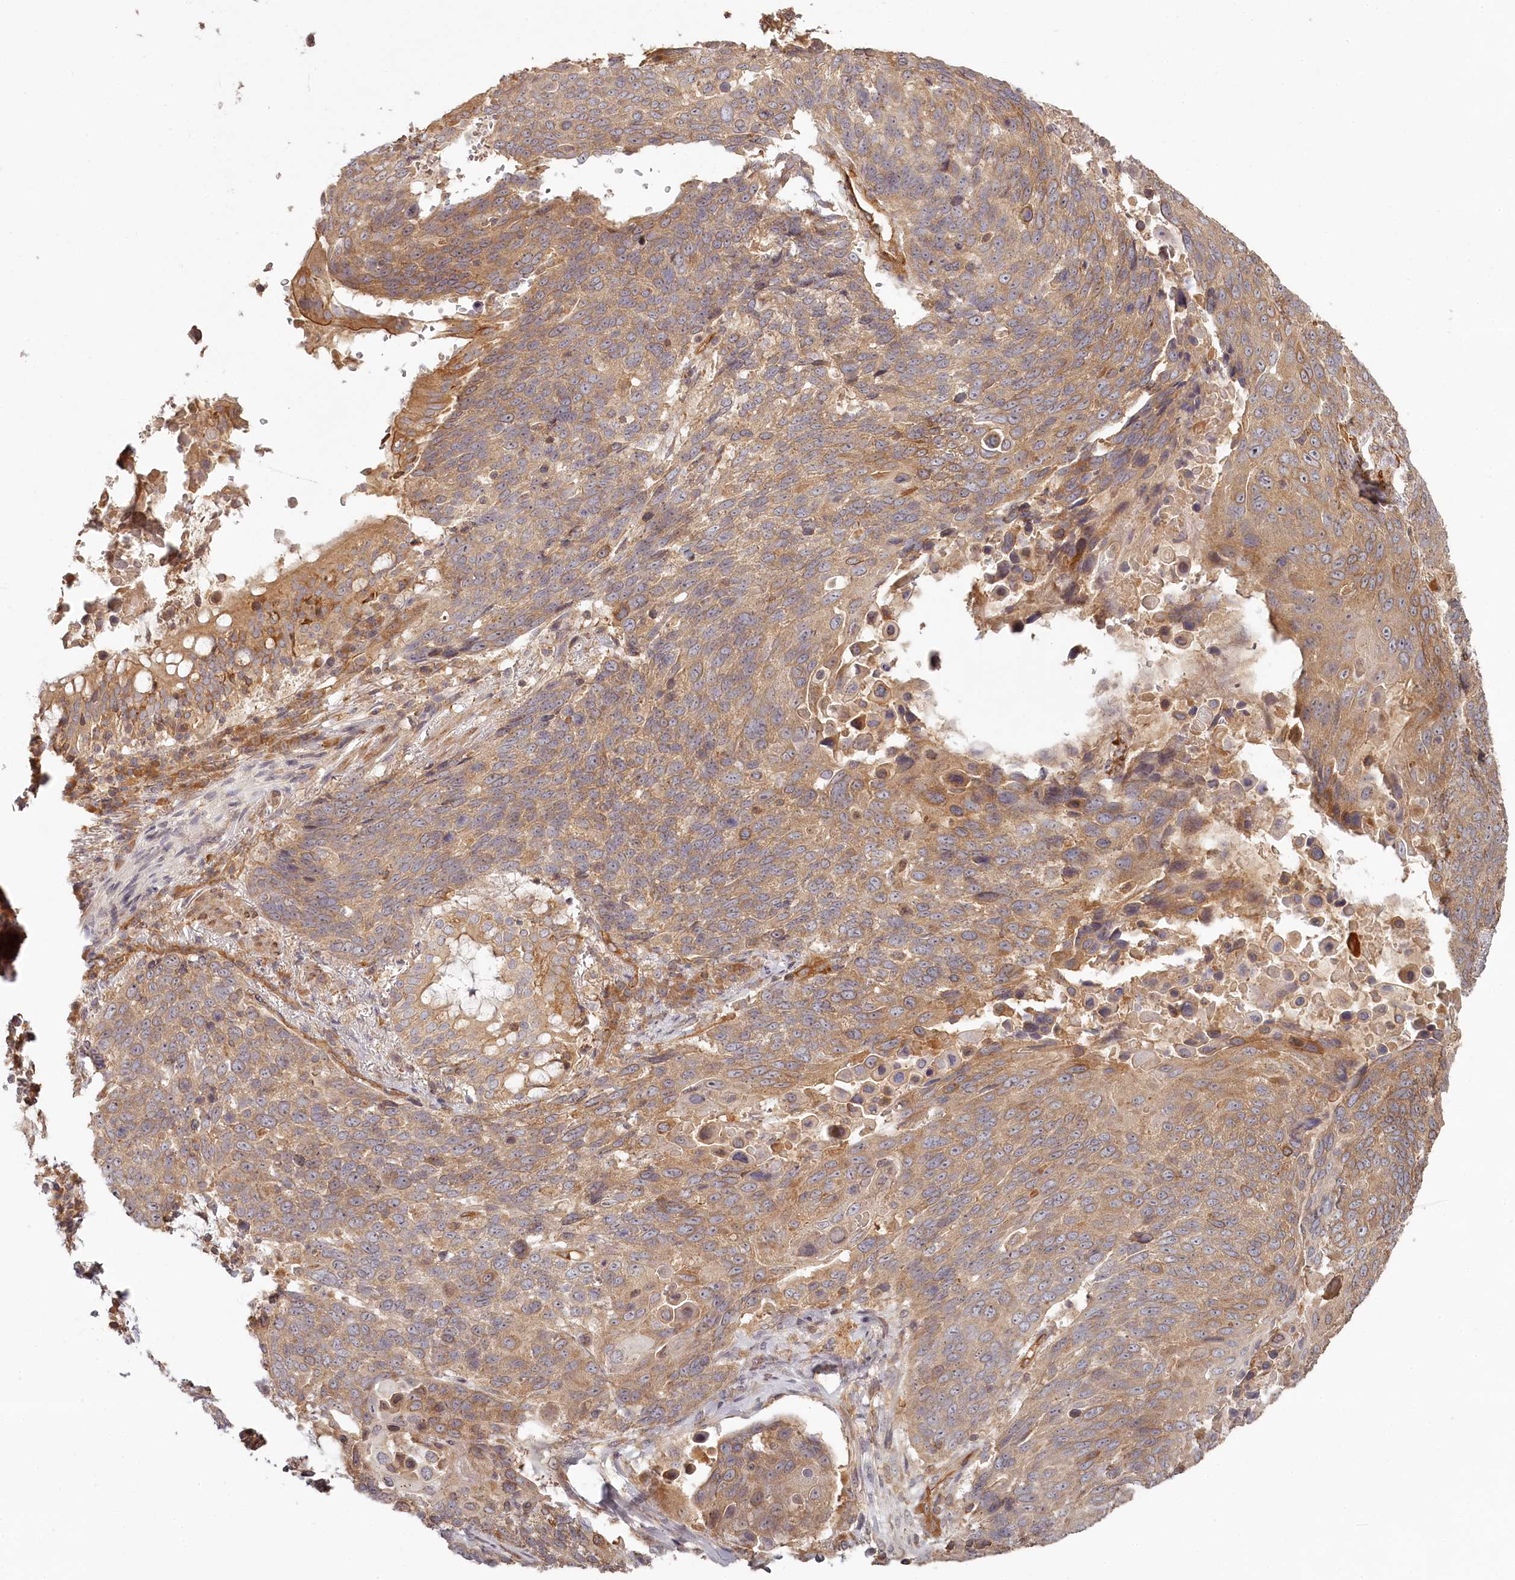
{"staining": {"intensity": "moderate", "quantity": ">75%", "location": "cytoplasmic/membranous"}, "tissue": "lung cancer", "cell_type": "Tumor cells", "image_type": "cancer", "snomed": [{"axis": "morphology", "description": "Squamous cell carcinoma, NOS"}, {"axis": "topography", "description": "Lung"}], "caption": "Protein expression analysis of human squamous cell carcinoma (lung) reveals moderate cytoplasmic/membranous expression in approximately >75% of tumor cells. (Brightfield microscopy of DAB IHC at high magnification).", "gene": "TMIE", "patient": {"sex": "male", "age": 66}}